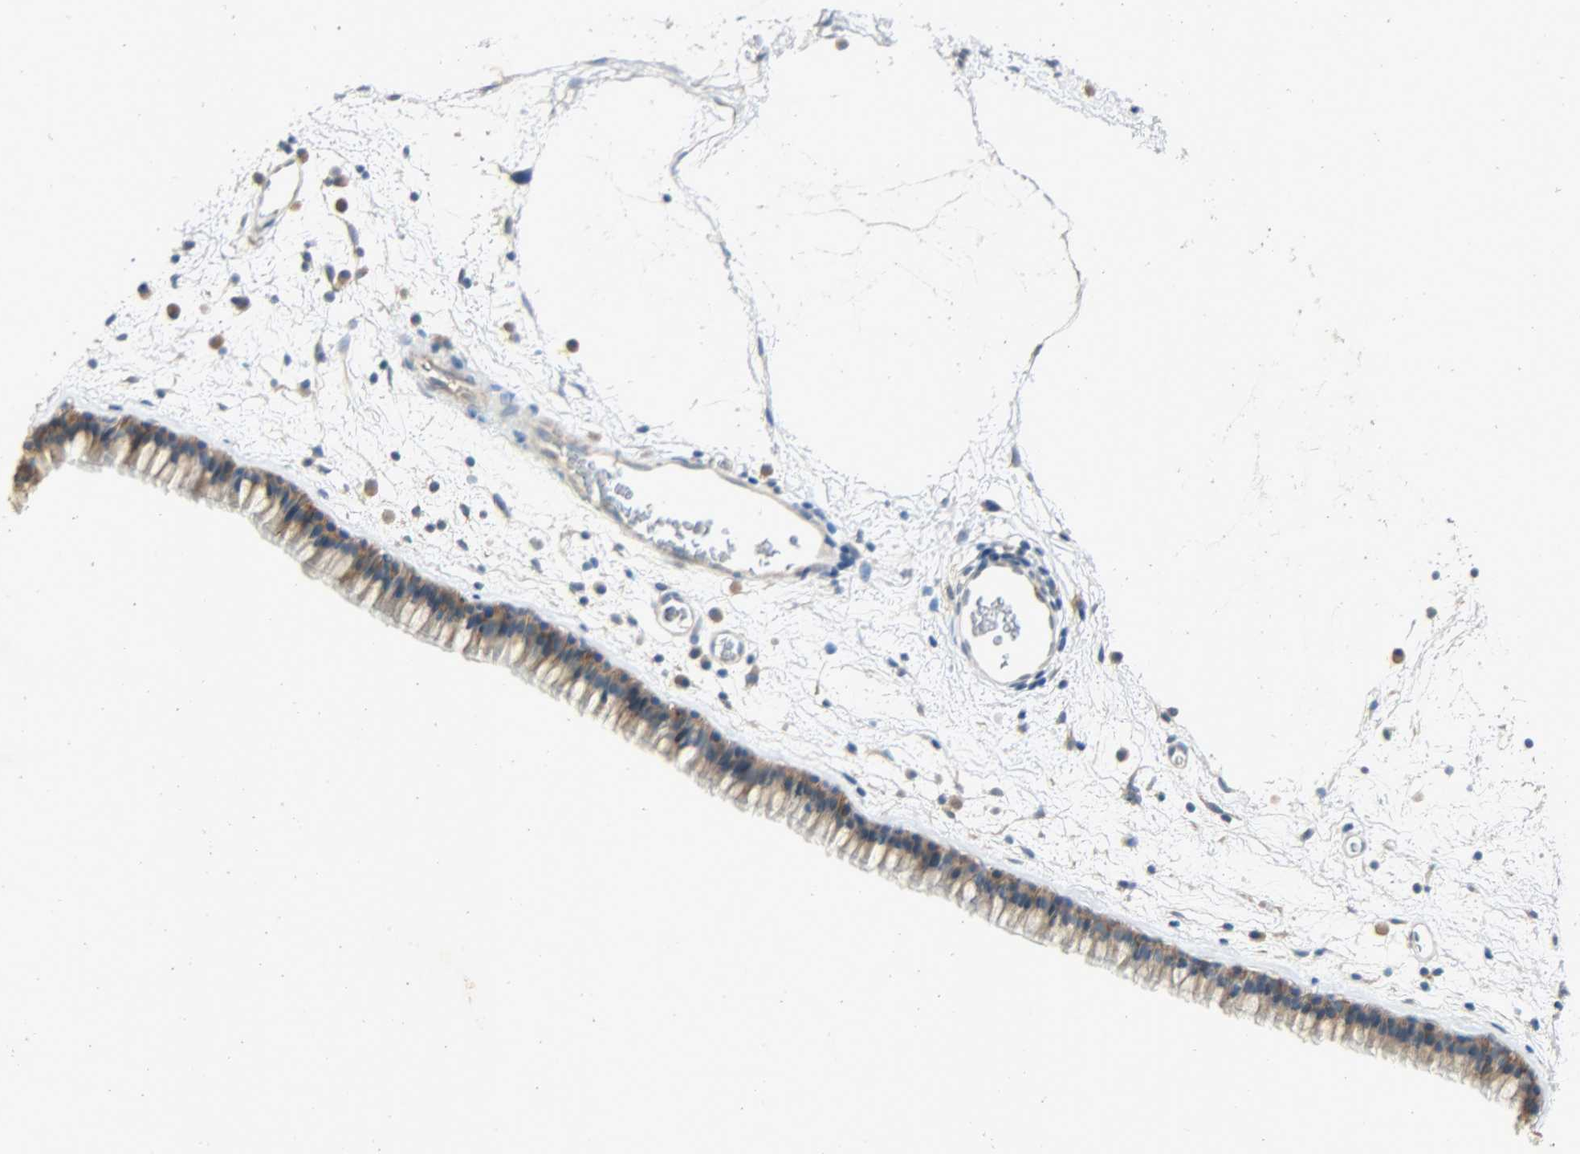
{"staining": {"intensity": "moderate", "quantity": ">75%", "location": "cytoplasmic/membranous"}, "tissue": "nasopharynx", "cell_type": "Respiratory epithelial cells", "image_type": "normal", "snomed": [{"axis": "morphology", "description": "Normal tissue, NOS"}, {"axis": "morphology", "description": "Inflammation, NOS"}, {"axis": "topography", "description": "Nasopharynx"}], "caption": "The micrograph demonstrates staining of unremarkable nasopharynx, revealing moderate cytoplasmic/membranous protein positivity (brown color) within respiratory epithelial cells. The staining was performed using DAB (3,3'-diaminobenzidine) to visualize the protein expression in brown, while the nuclei were stained in blue with hematoxylin (Magnification: 20x).", "gene": "DSG2", "patient": {"sex": "male", "age": 48}}